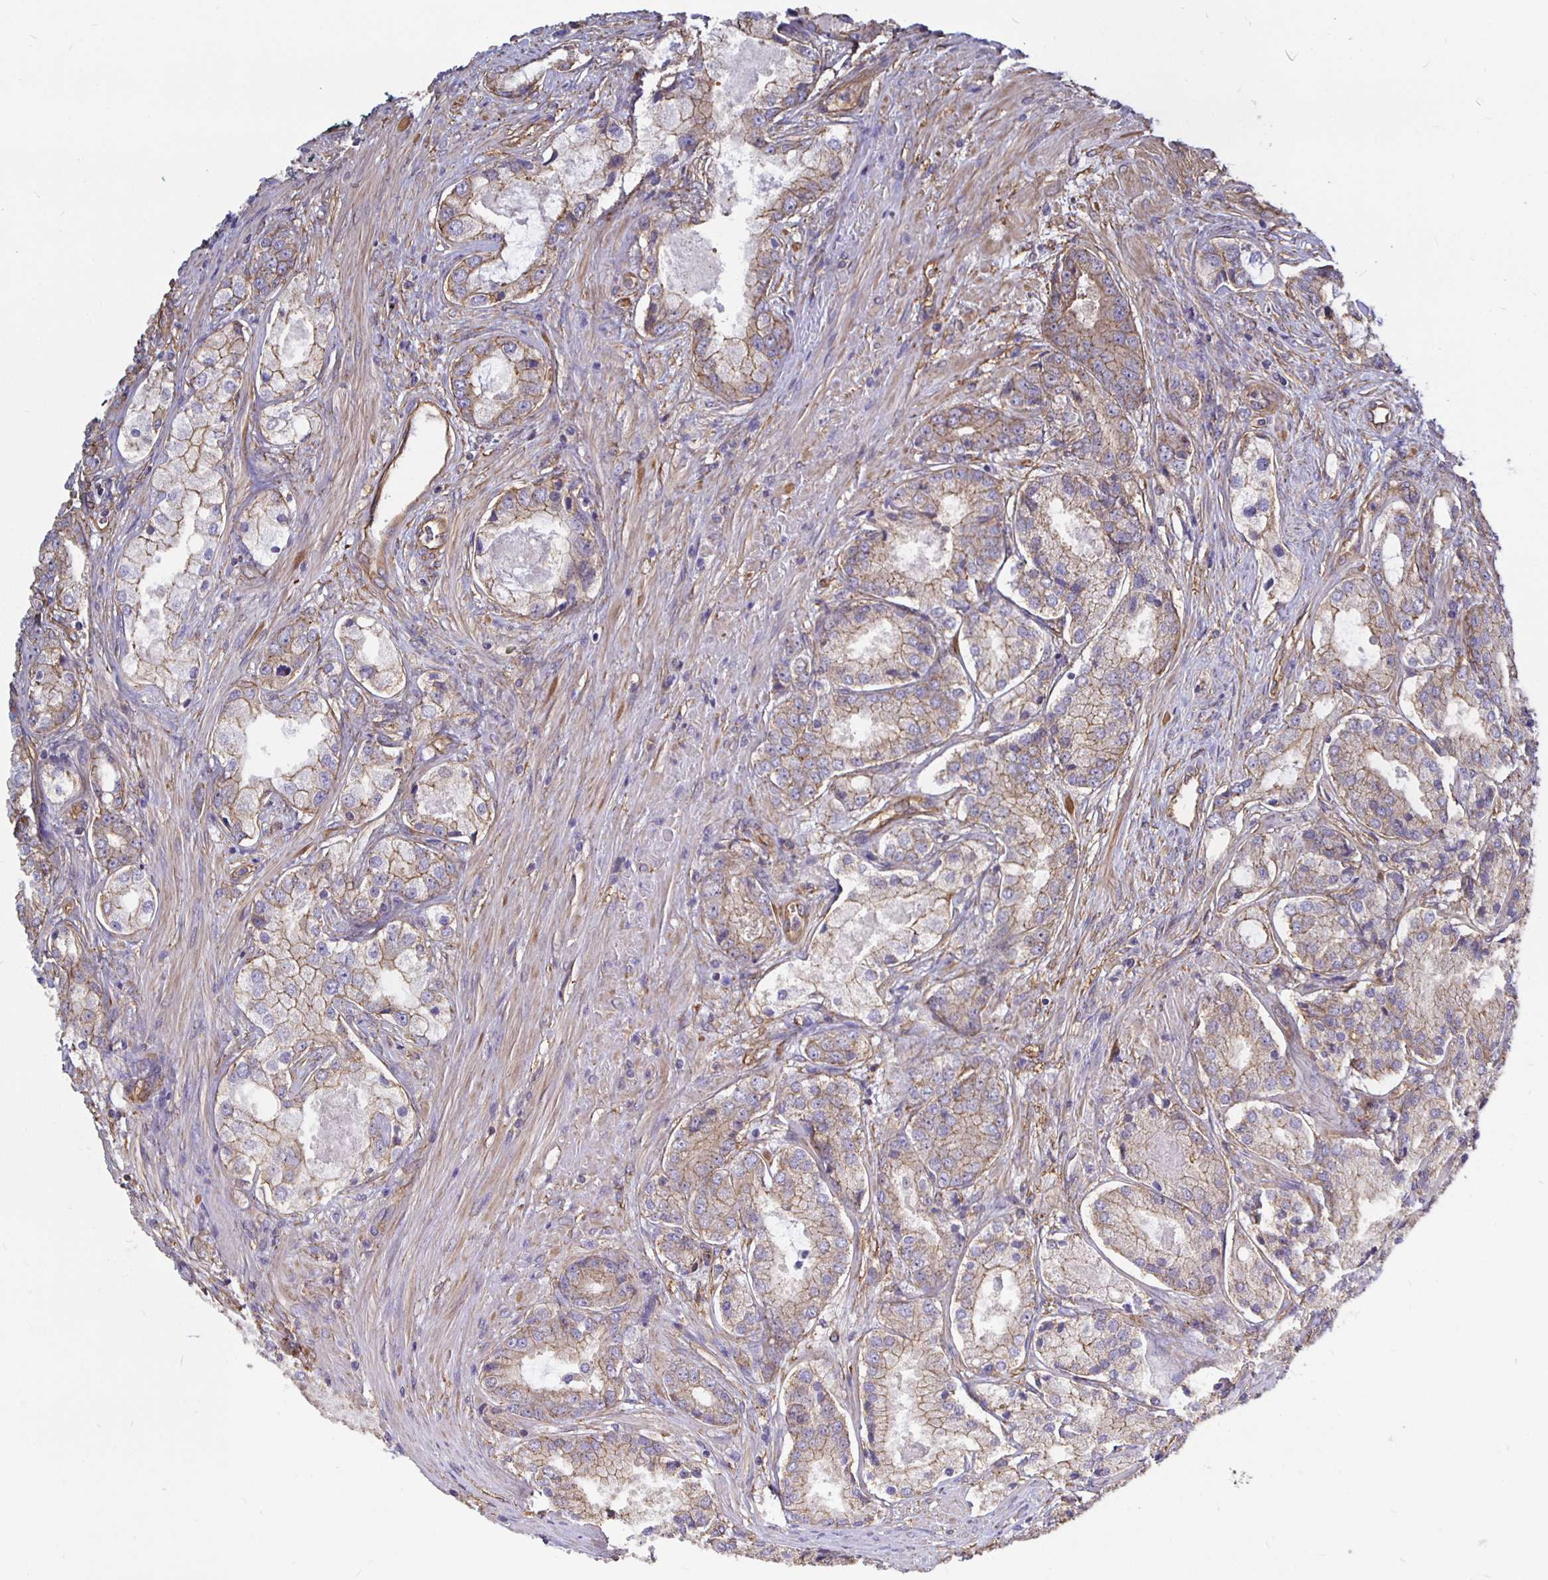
{"staining": {"intensity": "weak", "quantity": "25%-75%", "location": "cytoplasmic/membranous"}, "tissue": "prostate cancer", "cell_type": "Tumor cells", "image_type": "cancer", "snomed": [{"axis": "morphology", "description": "Adenocarcinoma, Low grade"}, {"axis": "topography", "description": "Prostate"}], "caption": "A histopathology image of prostate cancer (low-grade adenocarcinoma) stained for a protein demonstrates weak cytoplasmic/membranous brown staining in tumor cells. Using DAB (3,3'-diaminobenzidine) (brown) and hematoxylin (blue) stains, captured at high magnification using brightfield microscopy.", "gene": "ARHGEF39", "patient": {"sex": "male", "age": 68}}